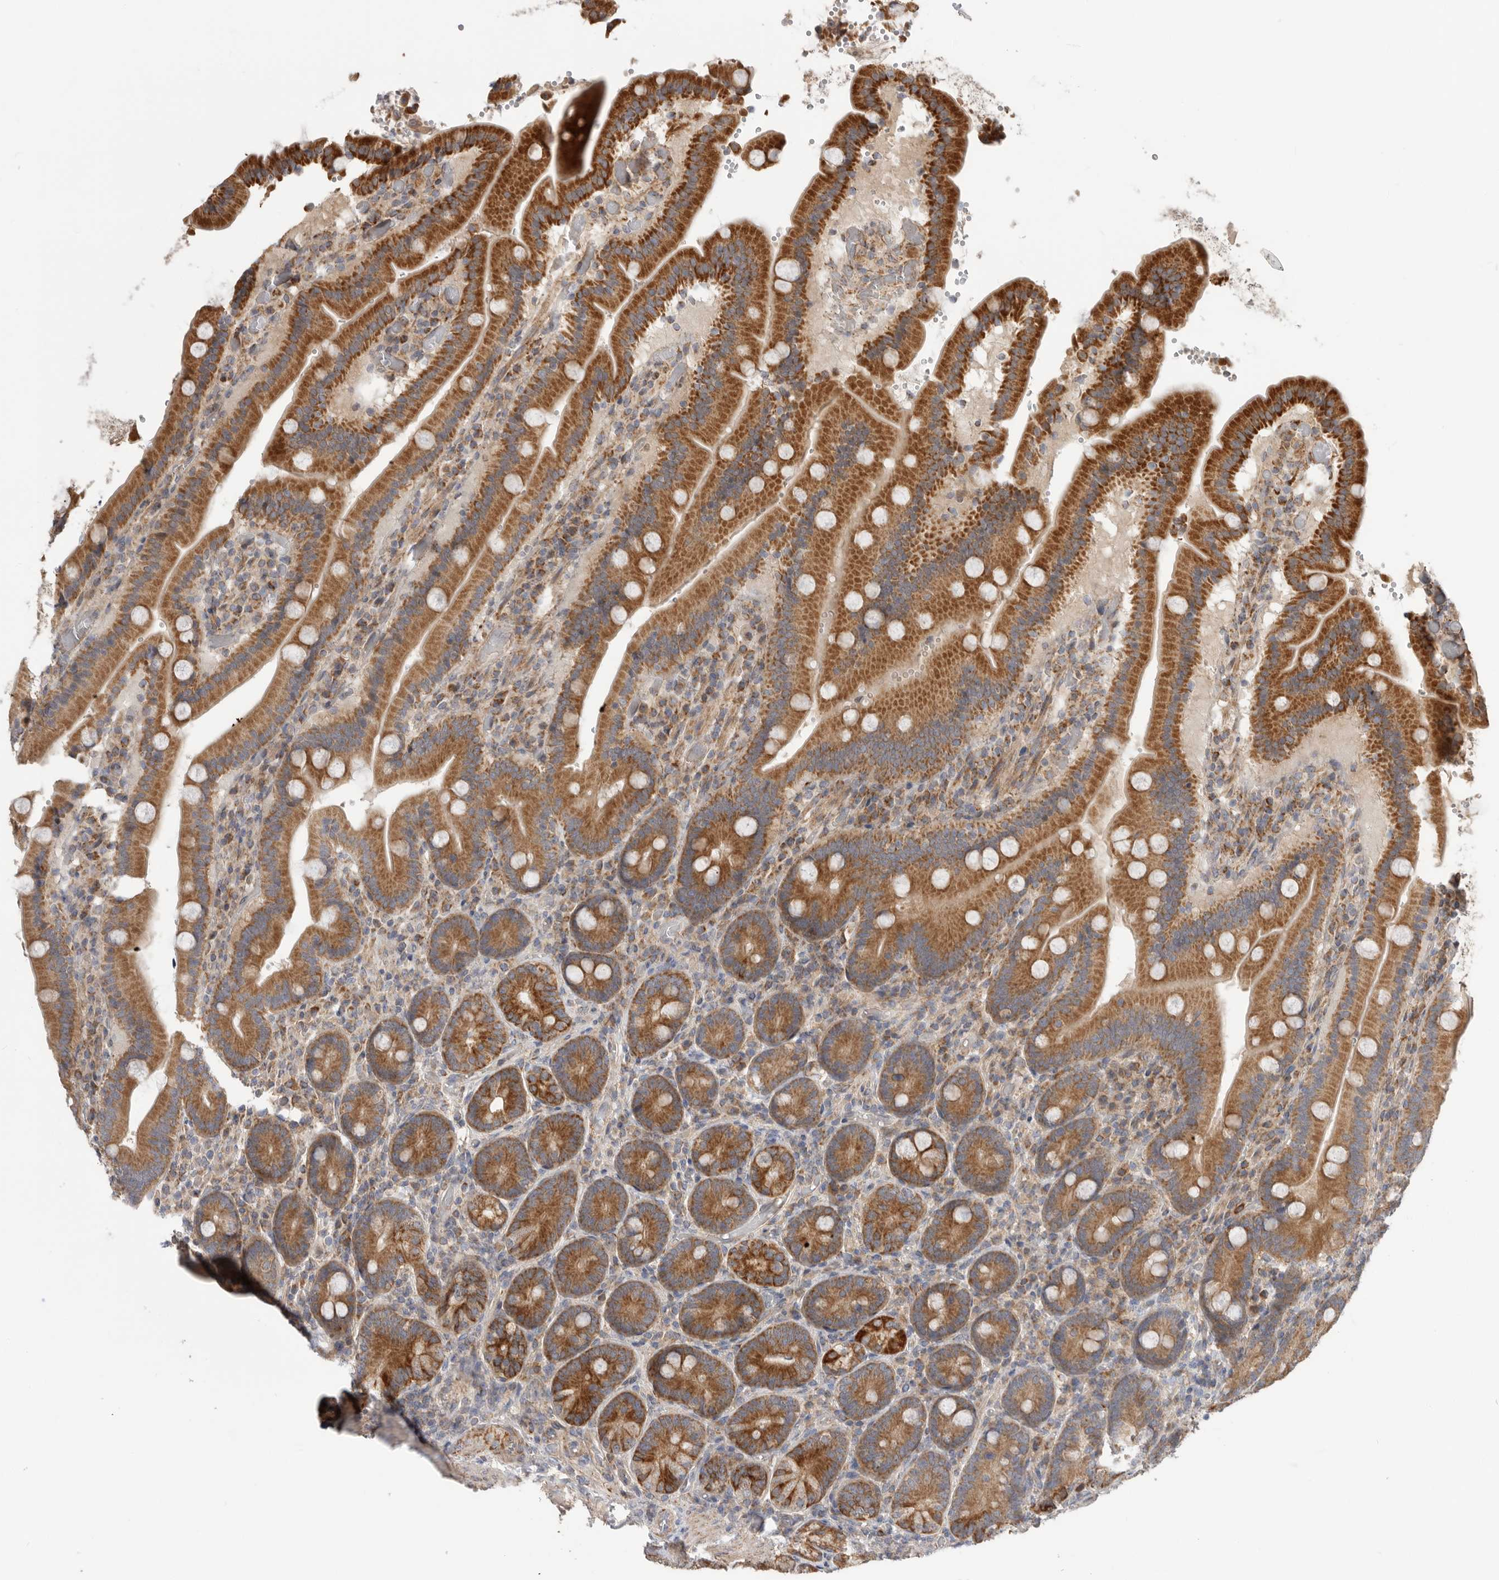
{"staining": {"intensity": "strong", "quantity": ">75%", "location": "cytoplasmic/membranous"}, "tissue": "duodenum", "cell_type": "Glandular cells", "image_type": "normal", "snomed": [{"axis": "morphology", "description": "Normal tissue, NOS"}, {"axis": "topography", "description": "Duodenum"}], "caption": "Immunohistochemistry of normal duodenum exhibits high levels of strong cytoplasmic/membranous expression in about >75% of glandular cells.", "gene": "MTFR1L", "patient": {"sex": "female", "age": 62}}